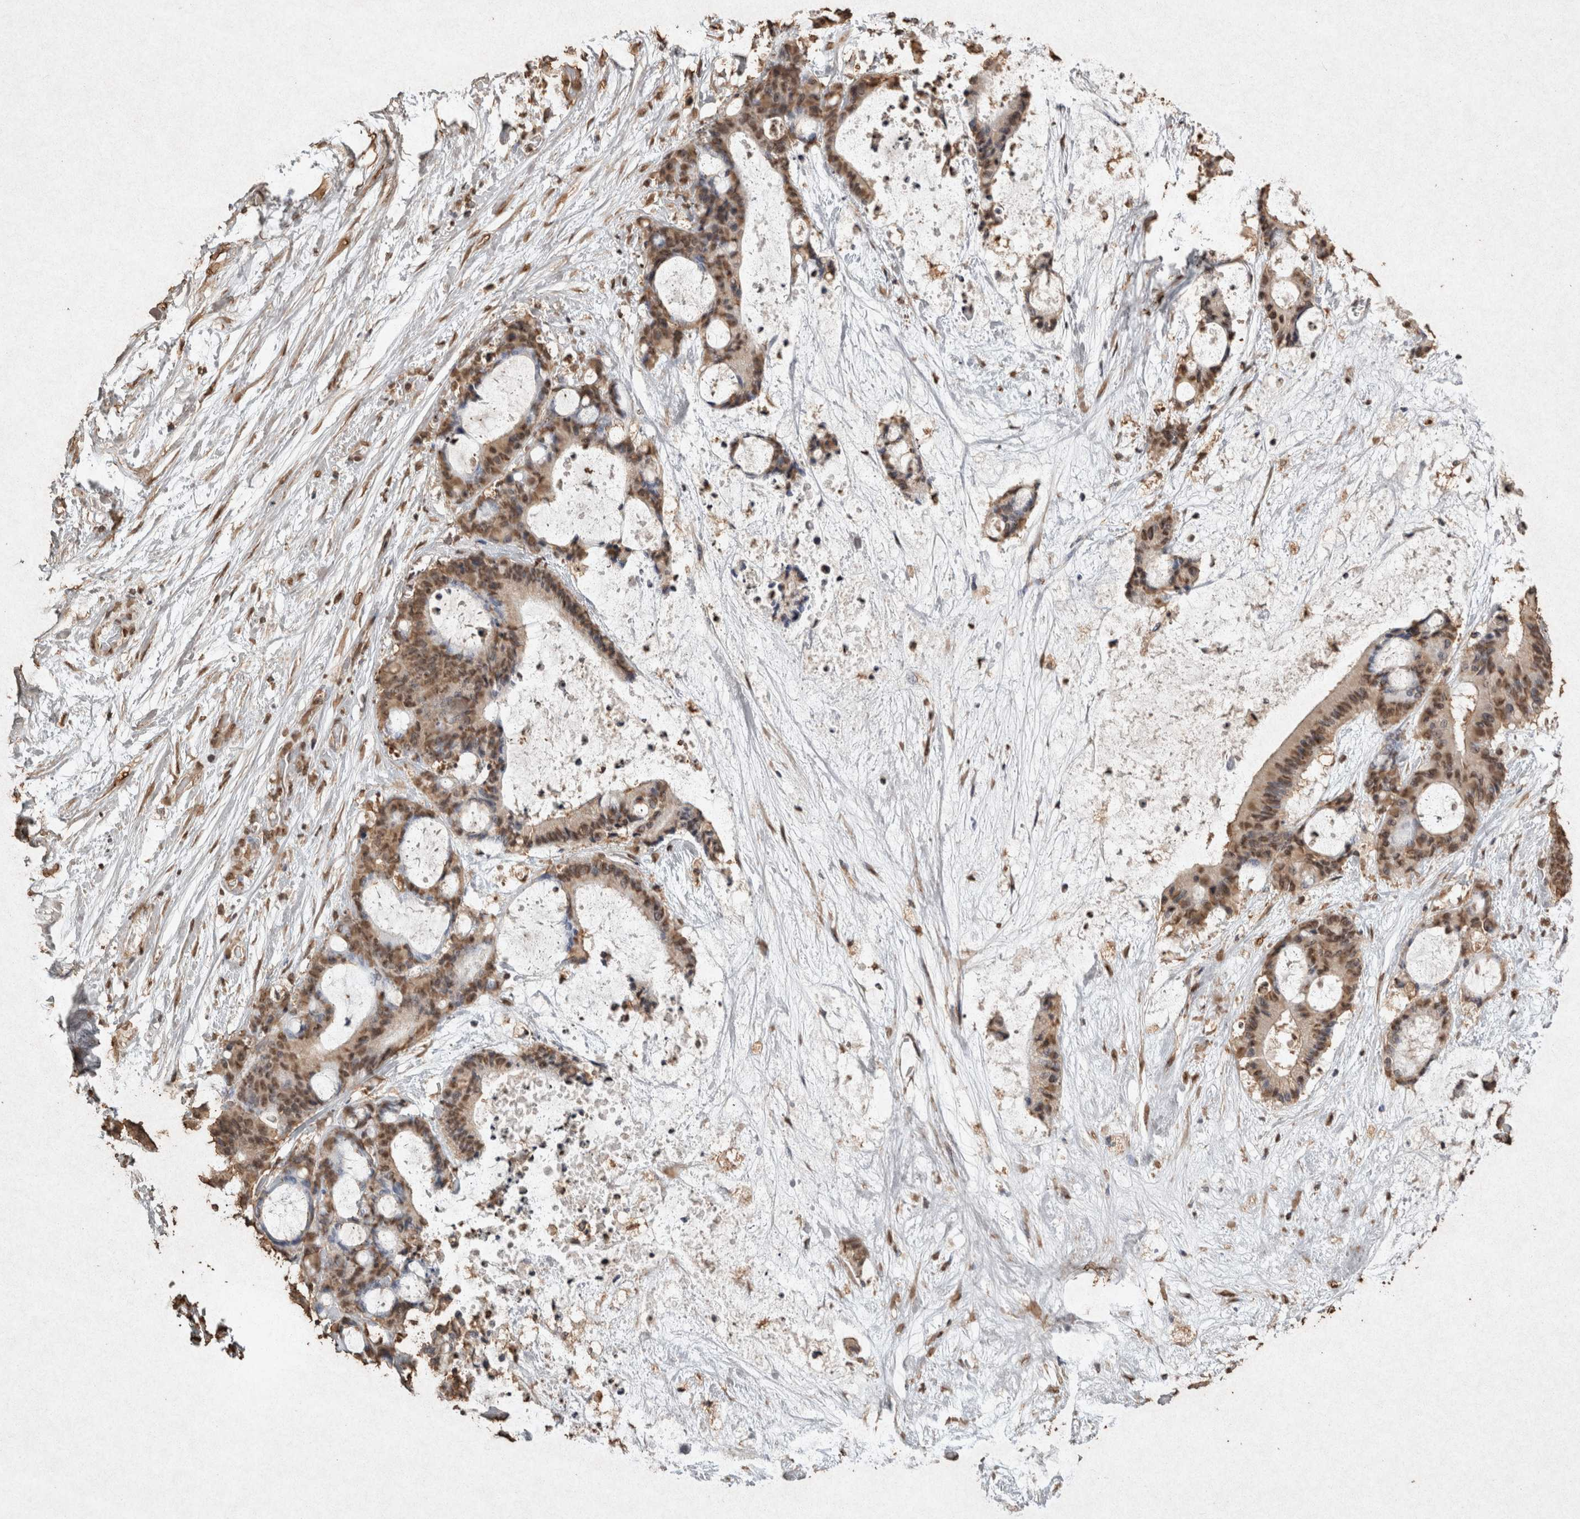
{"staining": {"intensity": "moderate", "quantity": ">75%", "location": "nuclear"}, "tissue": "liver cancer", "cell_type": "Tumor cells", "image_type": "cancer", "snomed": [{"axis": "morphology", "description": "Cholangiocarcinoma"}, {"axis": "topography", "description": "Liver"}], "caption": "A high-resolution photomicrograph shows immunohistochemistry staining of liver cancer (cholangiocarcinoma), which displays moderate nuclear positivity in approximately >75% of tumor cells. The staining was performed using DAB (3,3'-diaminobenzidine) to visualize the protein expression in brown, while the nuclei were stained in blue with hematoxylin (Magnification: 20x).", "gene": "FSTL3", "patient": {"sex": "female", "age": 73}}